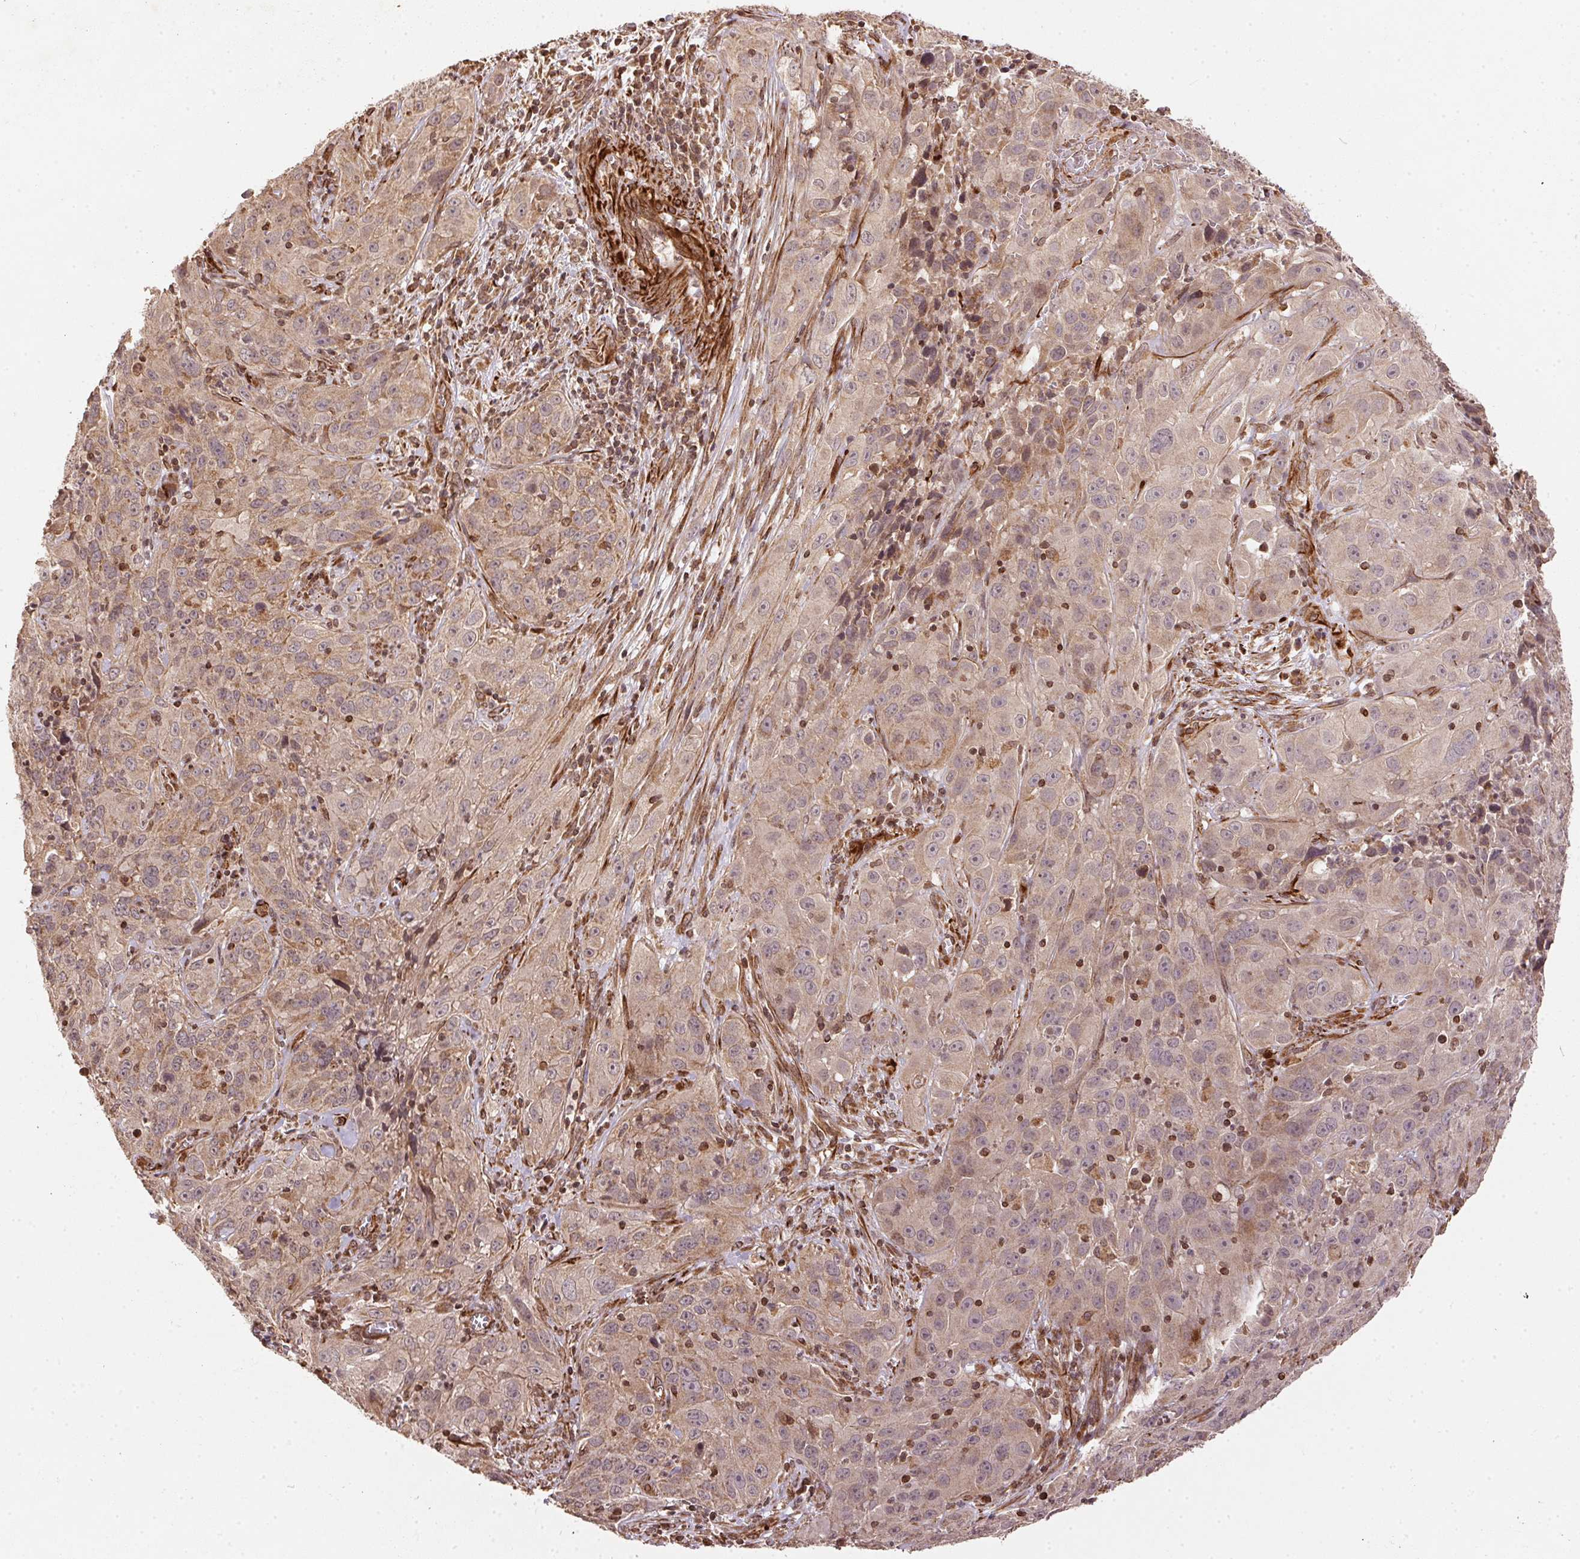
{"staining": {"intensity": "weak", "quantity": ">75%", "location": "cytoplasmic/membranous"}, "tissue": "cervical cancer", "cell_type": "Tumor cells", "image_type": "cancer", "snomed": [{"axis": "morphology", "description": "Squamous cell carcinoma, NOS"}, {"axis": "topography", "description": "Cervix"}], "caption": "Immunohistochemical staining of squamous cell carcinoma (cervical) exhibits weak cytoplasmic/membranous protein staining in about >75% of tumor cells.", "gene": "SPRED2", "patient": {"sex": "female", "age": 32}}